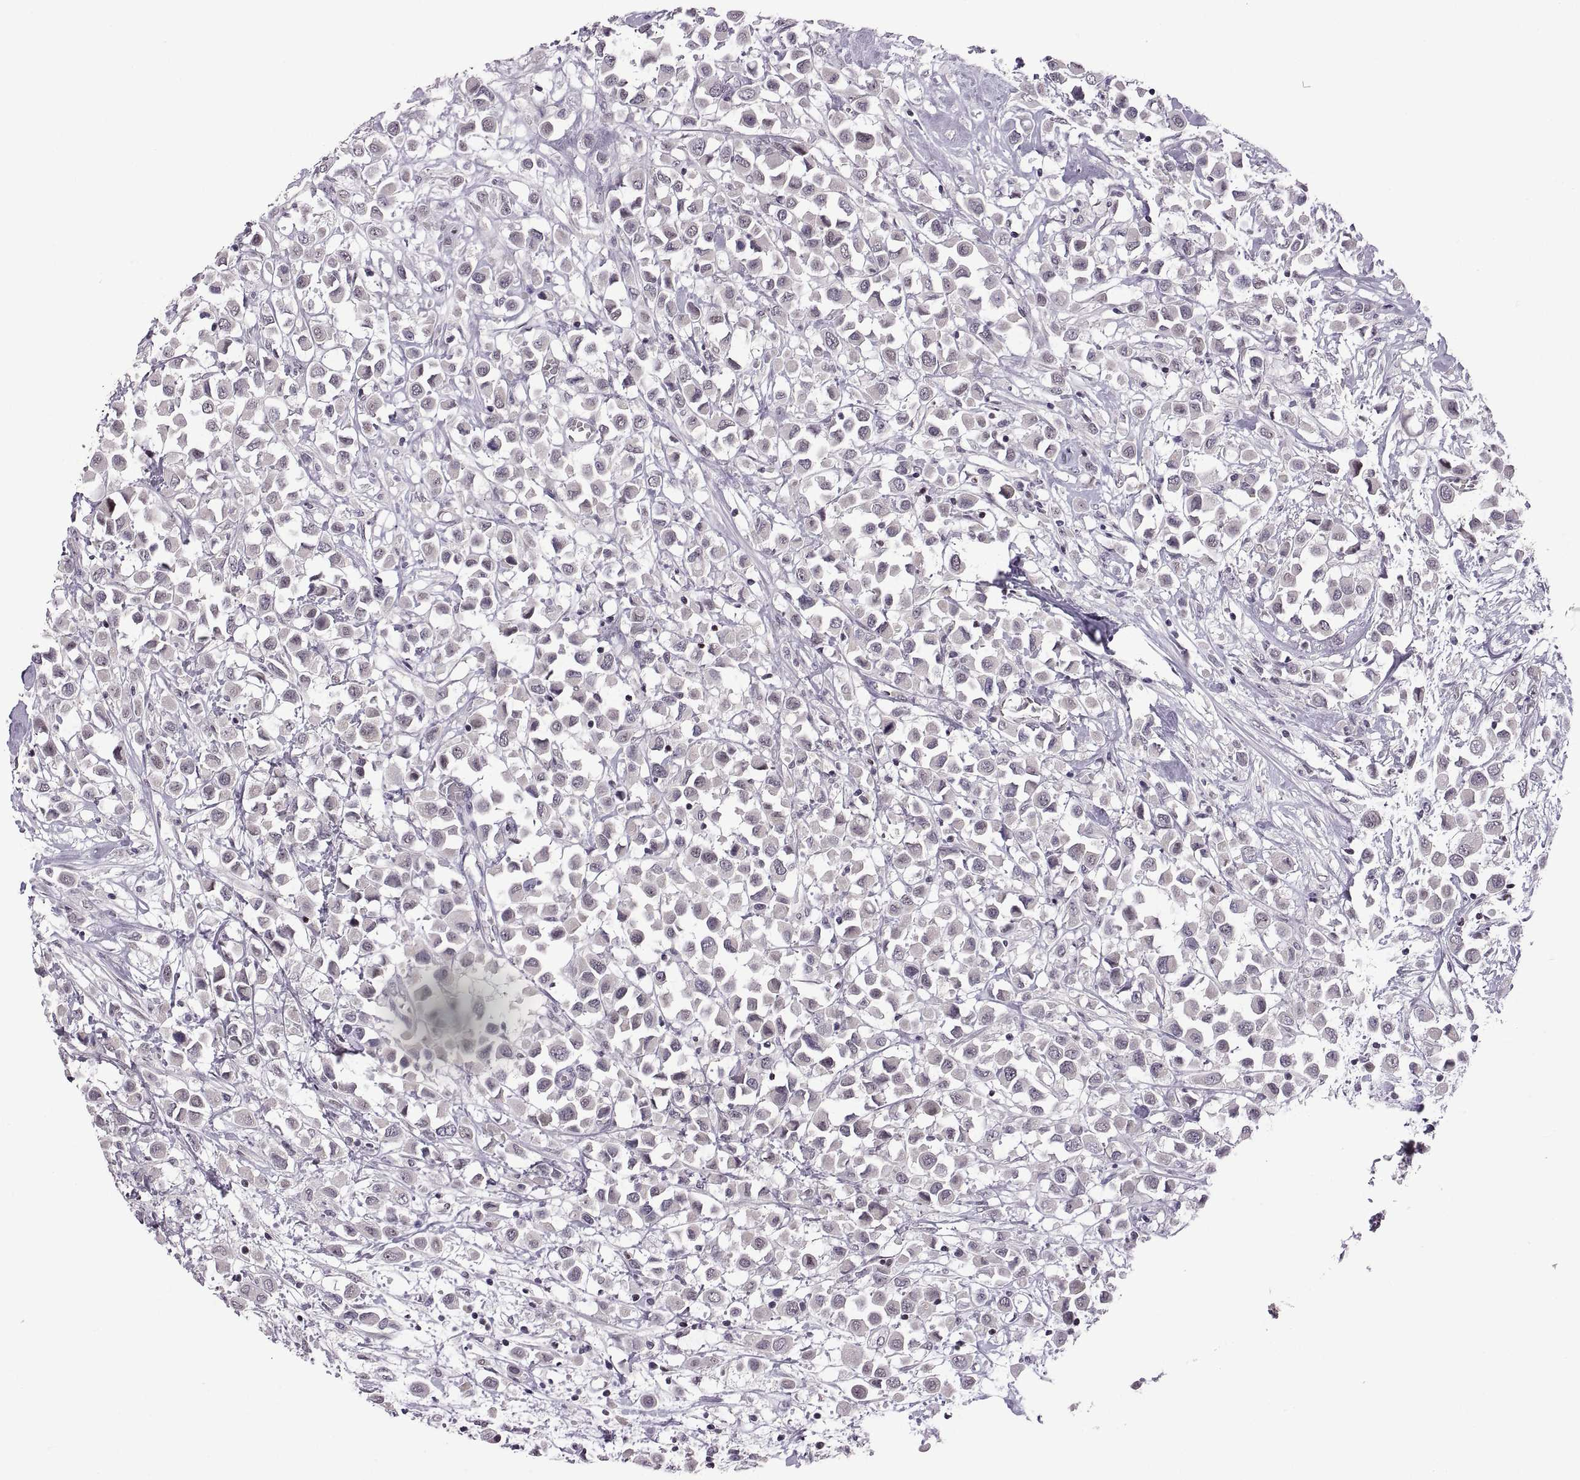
{"staining": {"intensity": "negative", "quantity": "none", "location": "none"}, "tissue": "breast cancer", "cell_type": "Tumor cells", "image_type": "cancer", "snomed": [{"axis": "morphology", "description": "Duct carcinoma"}, {"axis": "topography", "description": "Breast"}], "caption": "A histopathology image of infiltrating ductal carcinoma (breast) stained for a protein displays no brown staining in tumor cells.", "gene": "NEK2", "patient": {"sex": "female", "age": 61}}